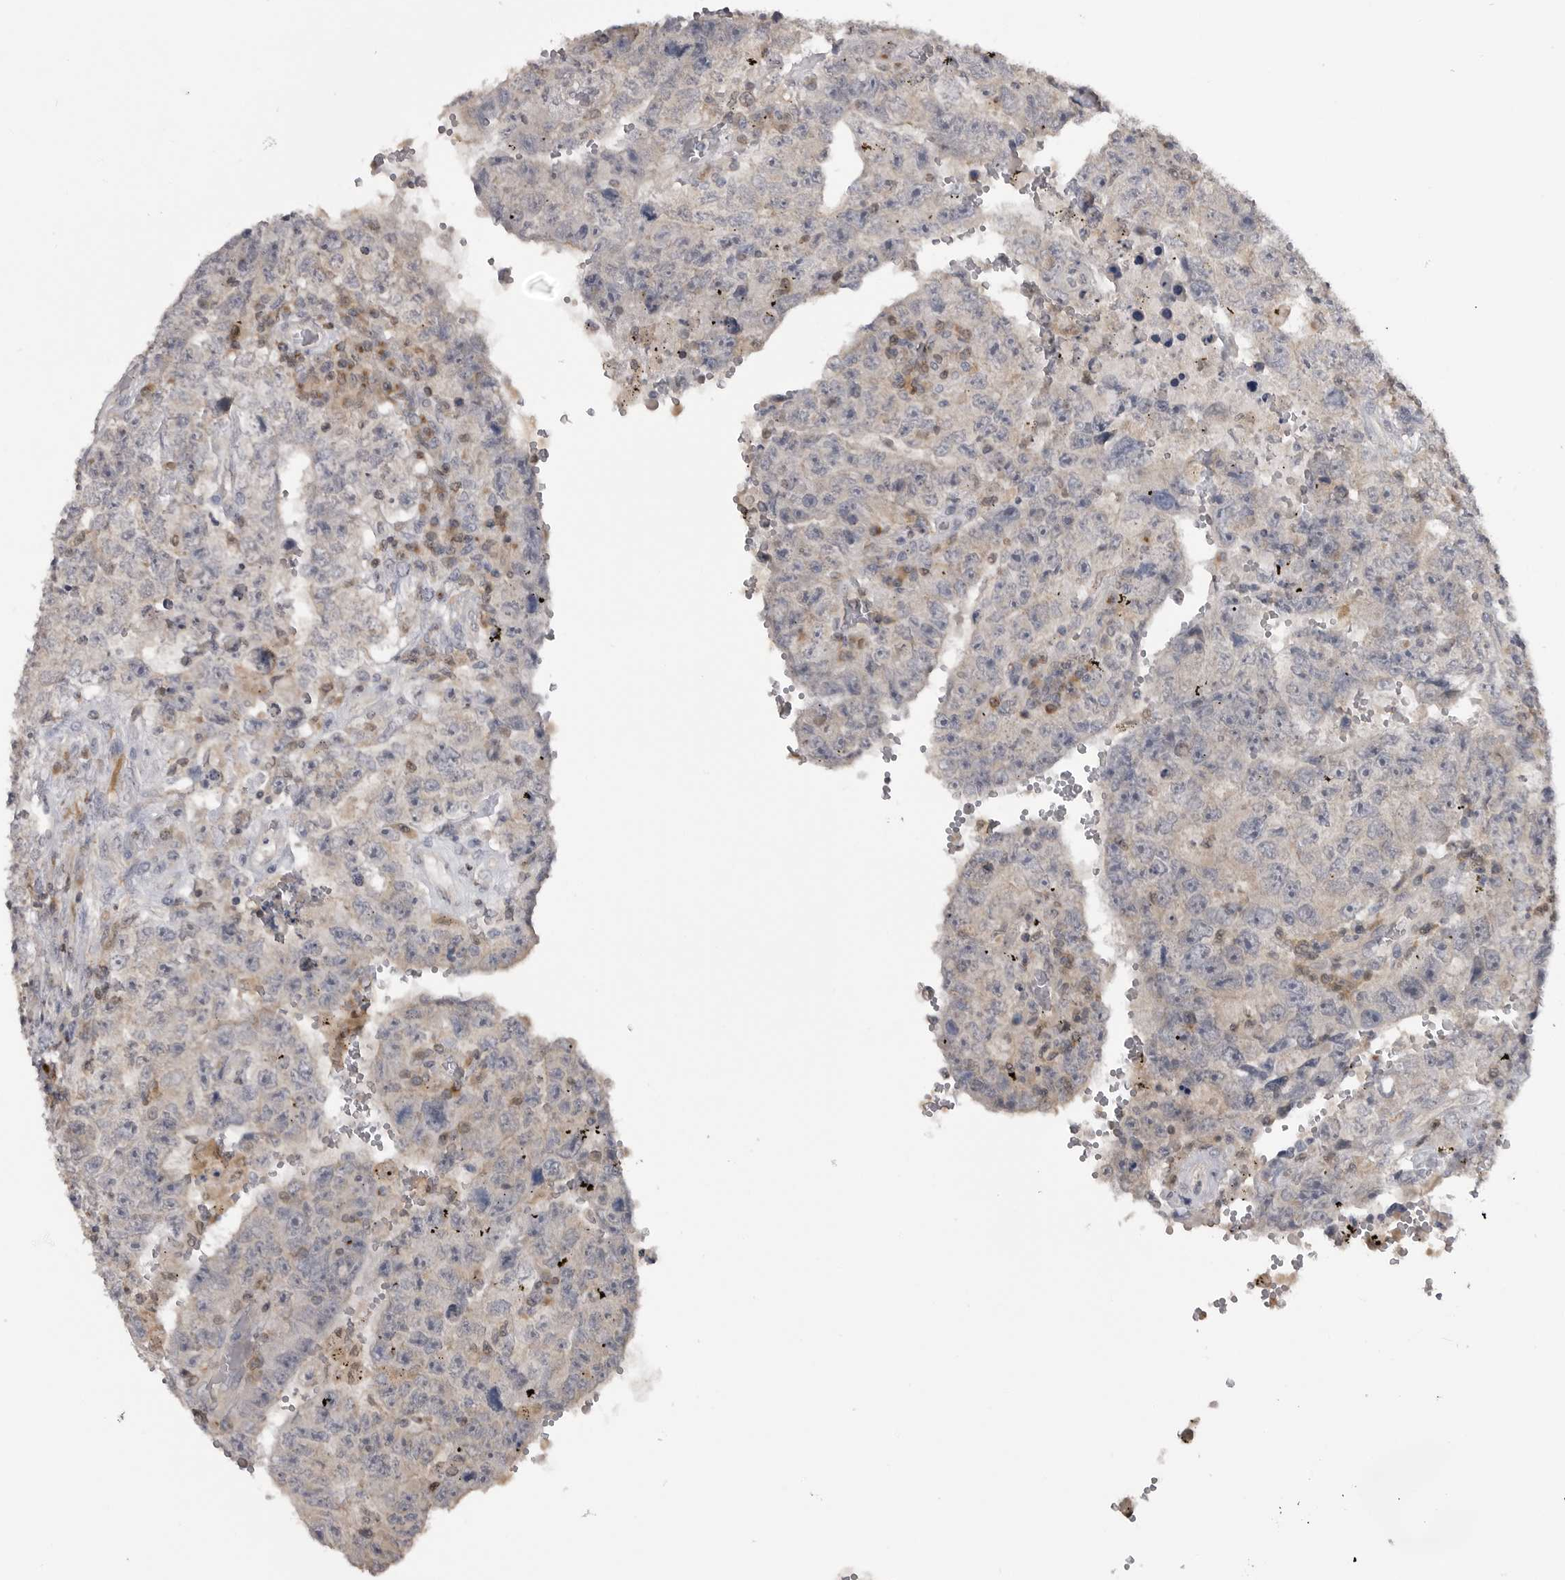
{"staining": {"intensity": "negative", "quantity": "none", "location": "none"}, "tissue": "testis cancer", "cell_type": "Tumor cells", "image_type": "cancer", "snomed": [{"axis": "morphology", "description": "Carcinoma, Embryonal, NOS"}, {"axis": "topography", "description": "Testis"}], "caption": "High power microscopy micrograph of an immunohistochemistry histopathology image of testis cancer, revealing no significant positivity in tumor cells.", "gene": "MAPK13", "patient": {"sex": "male", "age": 26}}